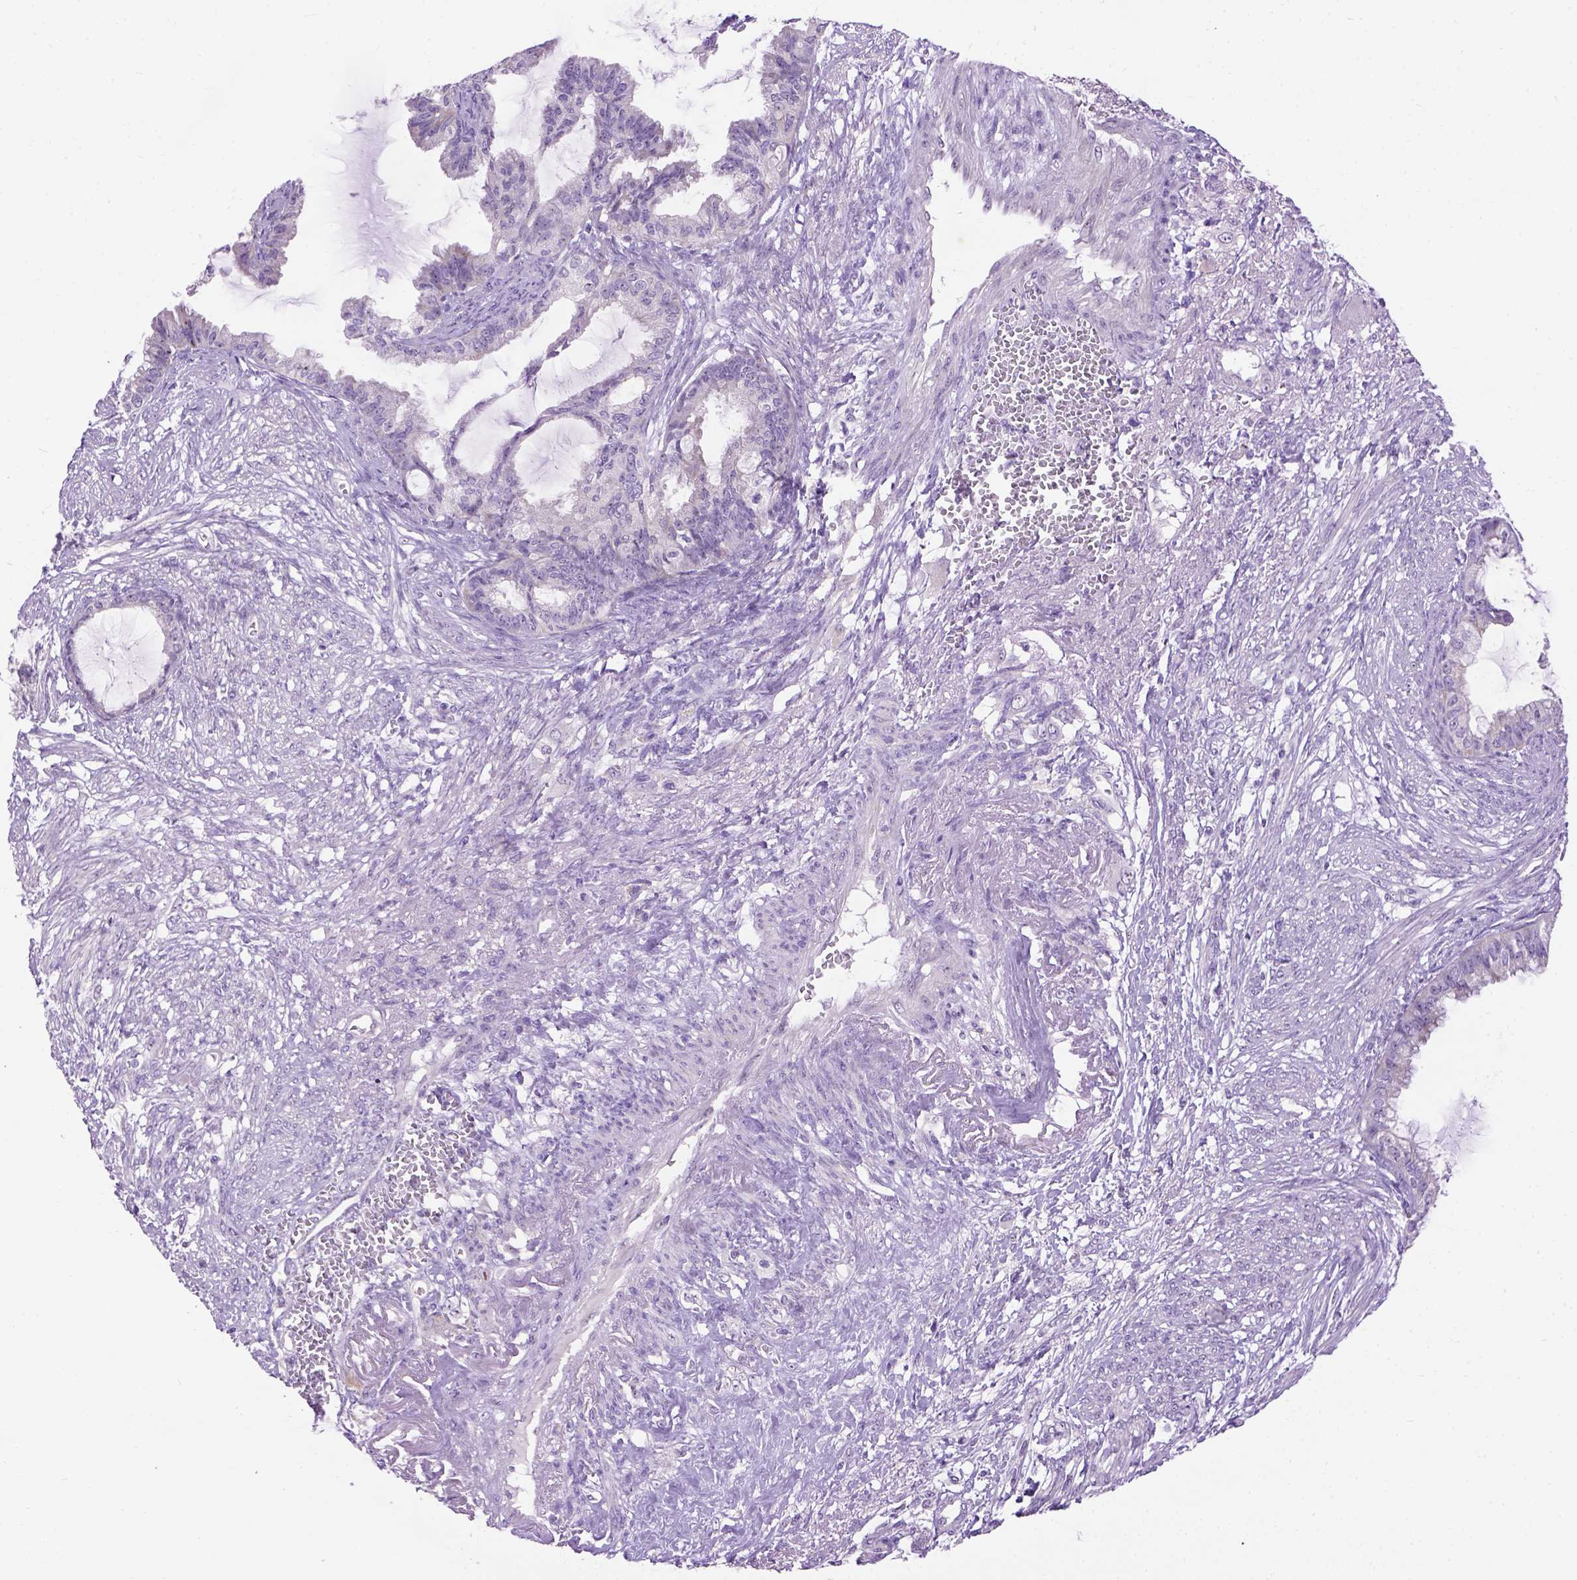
{"staining": {"intensity": "negative", "quantity": "none", "location": "none"}, "tissue": "endometrial cancer", "cell_type": "Tumor cells", "image_type": "cancer", "snomed": [{"axis": "morphology", "description": "Adenocarcinoma, NOS"}, {"axis": "topography", "description": "Endometrium"}], "caption": "This is a image of immunohistochemistry (IHC) staining of endometrial cancer (adenocarcinoma), which shows no positivity in tumor cells.", "gene": "UTP4", "patient": {"sex": "female", "age": 86}}